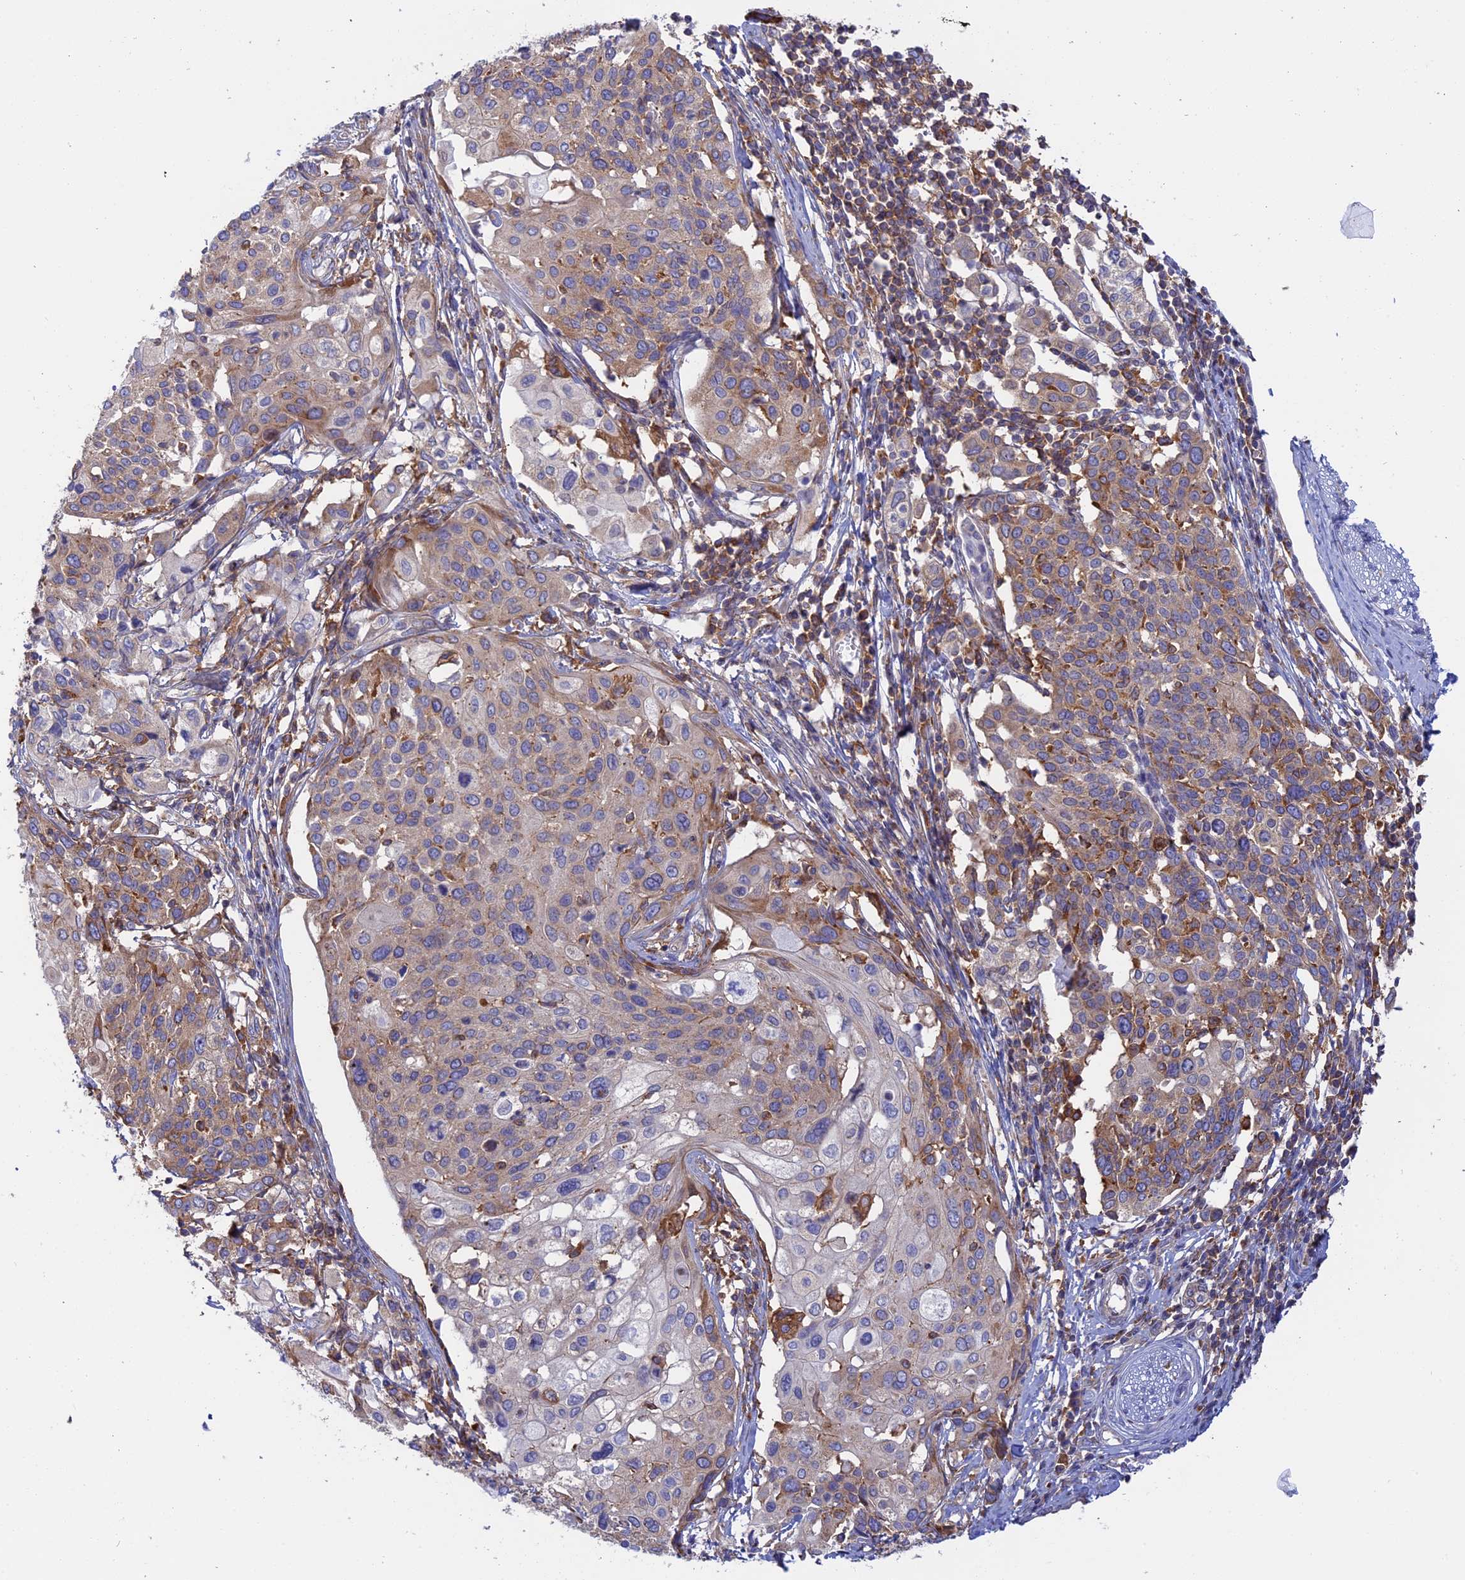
{"staining": {"intensity": "moderate", "quantity": "<25%", "location": "cytoplasmic/membranous"}, "tissue": "cervical cancer", "cell_type": "Tumor cells", "image_type": "cancer", "snomed": [{"axis": "morphology", "description": "Squamous cell carcinoma, NOS"}, {"axis": "topography", "description": "Cervix"}], "caption": "This image shows cervical squamous cell carcinoma stained with IHC to label a protein in brown. The cytoplasmic/membranous of tumor cells show moderate positivity for the protein. Nuclei are counter-stained blue.", "gene": "GMIP", "patient": {"sex": "female", "age": 44}}